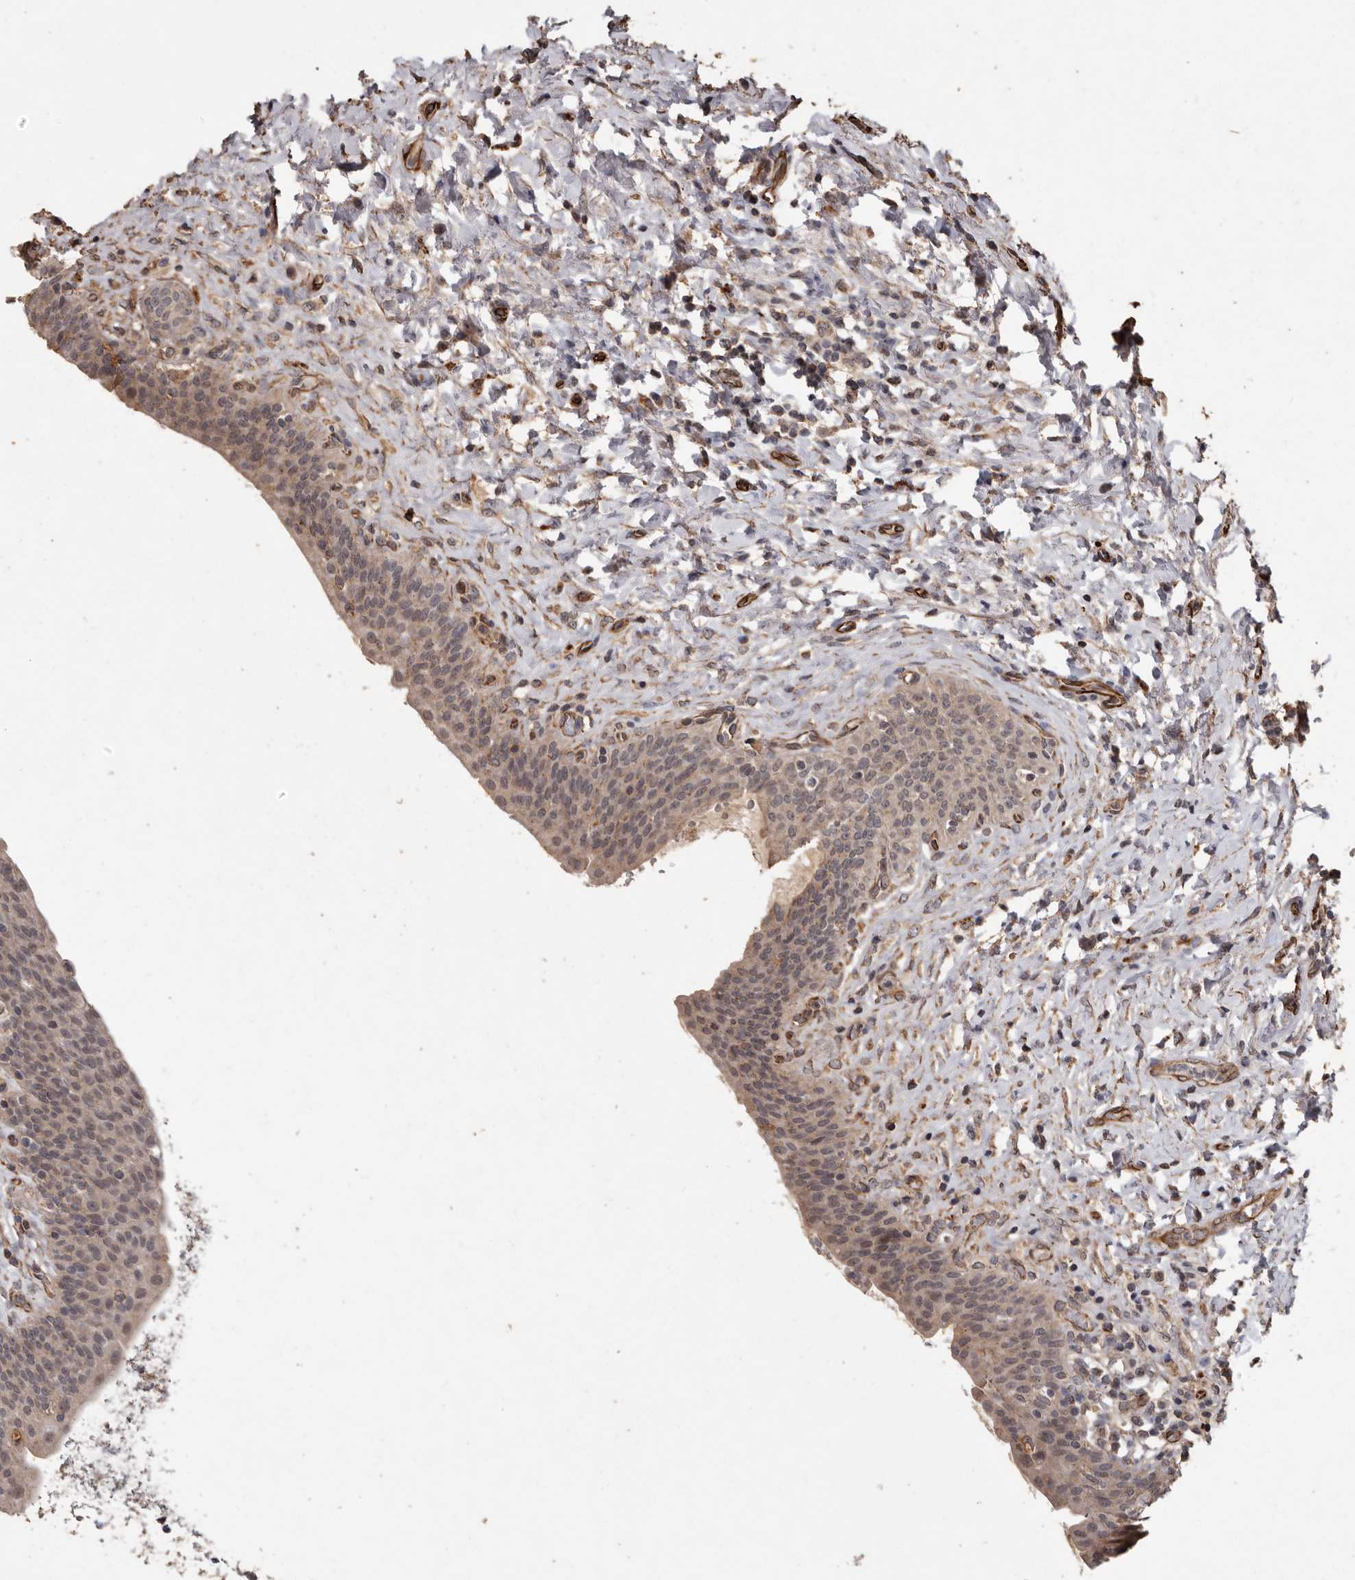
{"staining": {"intensity": "weak", "quantity": ">75%", "location": "cytoplasmic/membranous,nuclear"}, "tissue": "urinary bladder", "cell_type": "Urothelial cells", "image_type": "normal", "snomed": [{"axis": "morphology", "description": "Normal tissue, NOS"}, {"axis": "topography", "description": "Urinary bladder"}], "caption": "This is an image of immunohistochemistry (IHC) staining of normal urinary bladder, which shows weak expression in the cytoplasmic/membranous,nuclear of urothelial cells.", "gene": "BRAT1", "patient": {"sex": "male", "age": 83}}